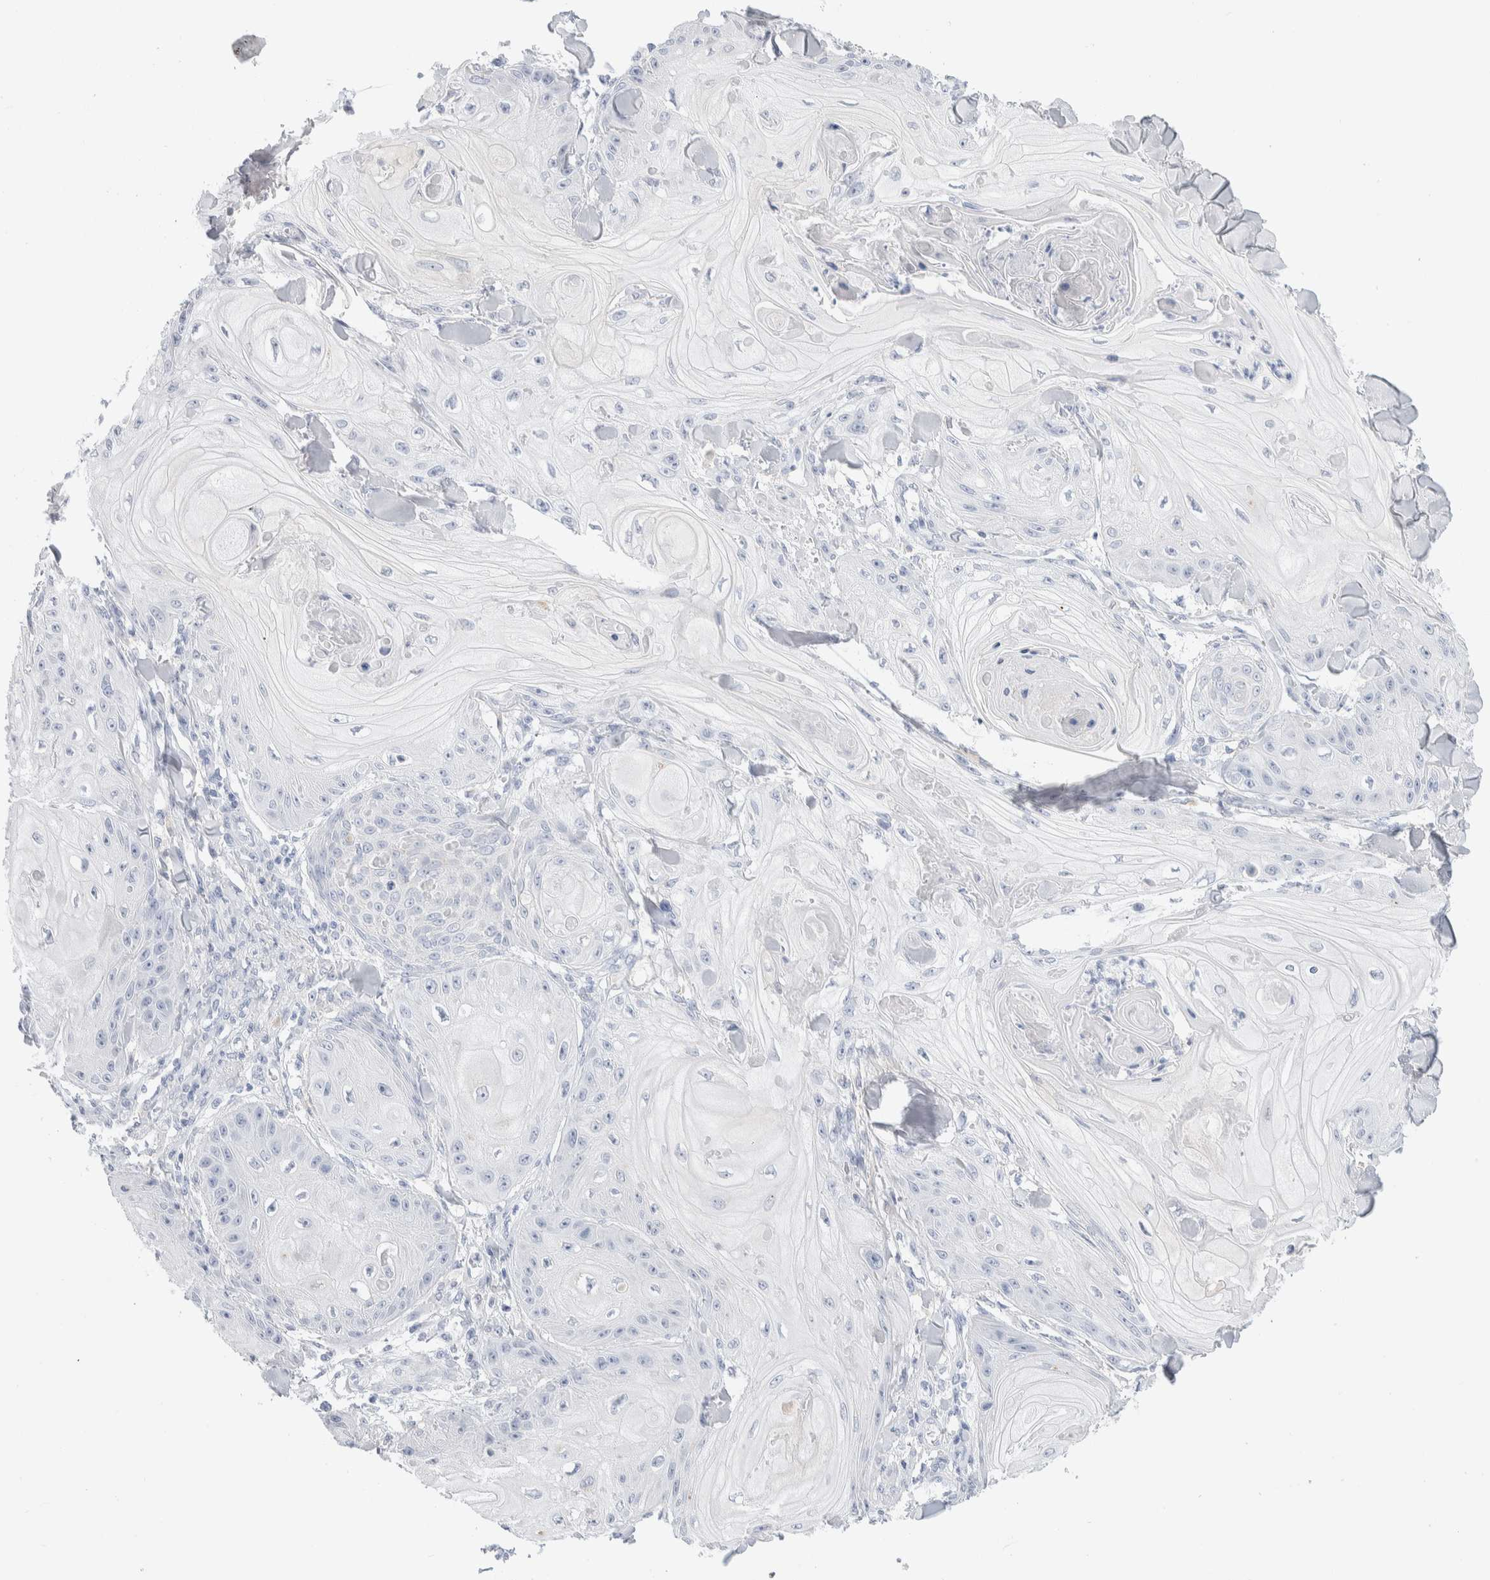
{"staining": {"intensity": "negative", "quantity": "none", "location": "none"}, "tissue": "skin cancer", "cell_type": "Tumor cells", "image_type": "cancer", "snomed": [{"axis": "morphology", "description": "Squamous cell carcinoma, NOS"}, {"axis": "topography", "description": "Skin"}], "caption": "High power microscopy image of an immunohistochemistry (IHC) histopathology image of skin cancer, revealing no significant expression in tumor cells. The staining is performed using DAB brown chromogen with nuclei counter-stained in using hematoxylin.", "gene": "GDA", "patient": {"sex": "male", "age": 74}}